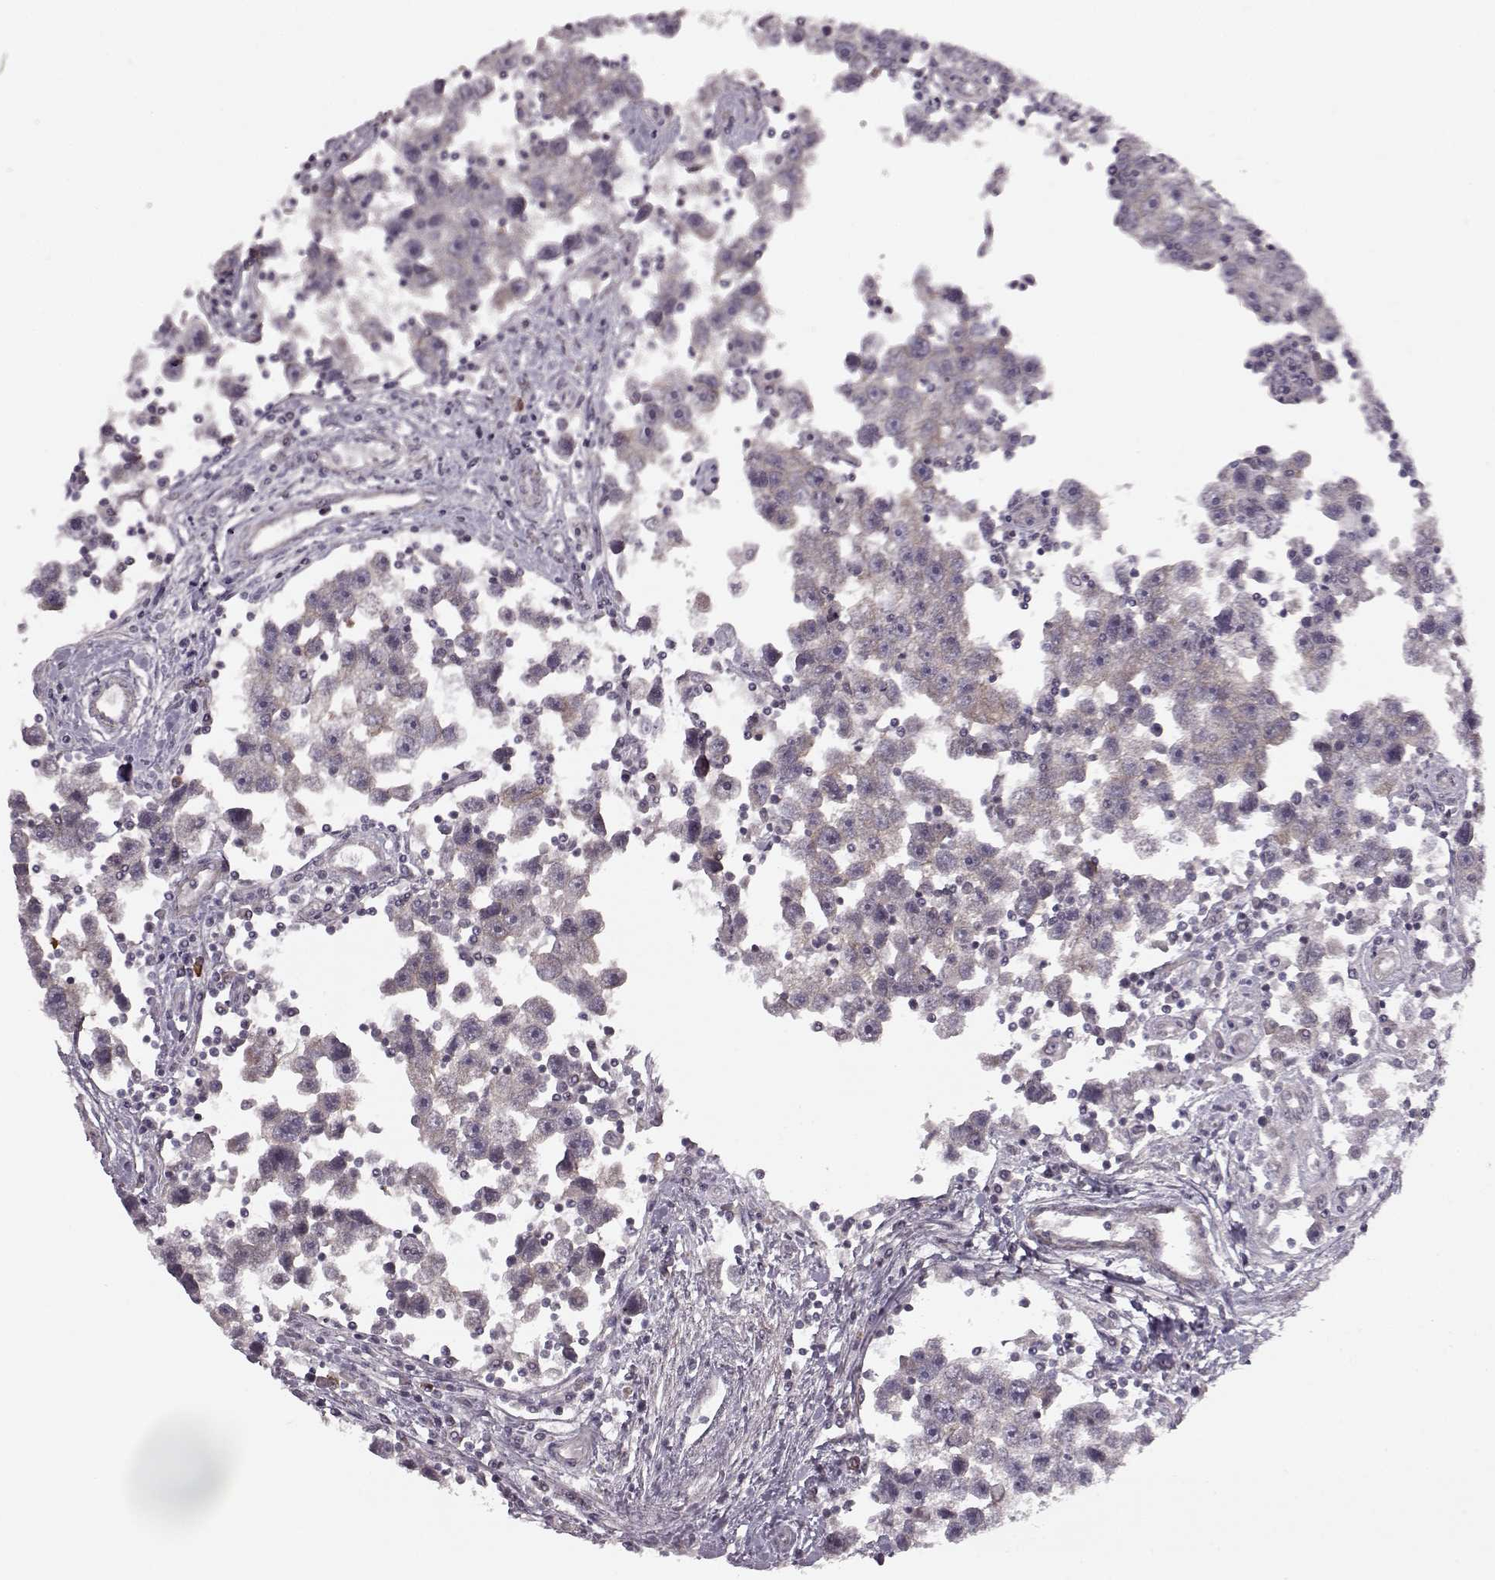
{"staining": {"intensity": "negative", "quantity": "none", "location": "none"}, "tissue": "testis cancer", "cell_type": "Tumor cells", "image_type": "cancer", "snomed": [{"axis": "morphology", "description": "Seminoma, NOS"}, {"axis": "topography", "description": "Testis"}], "caption": "Tumor cells show no significant protein staining in testis cancer.", "gene": "SLAIN2", "patient": {"sex": "male", "age": 30}}